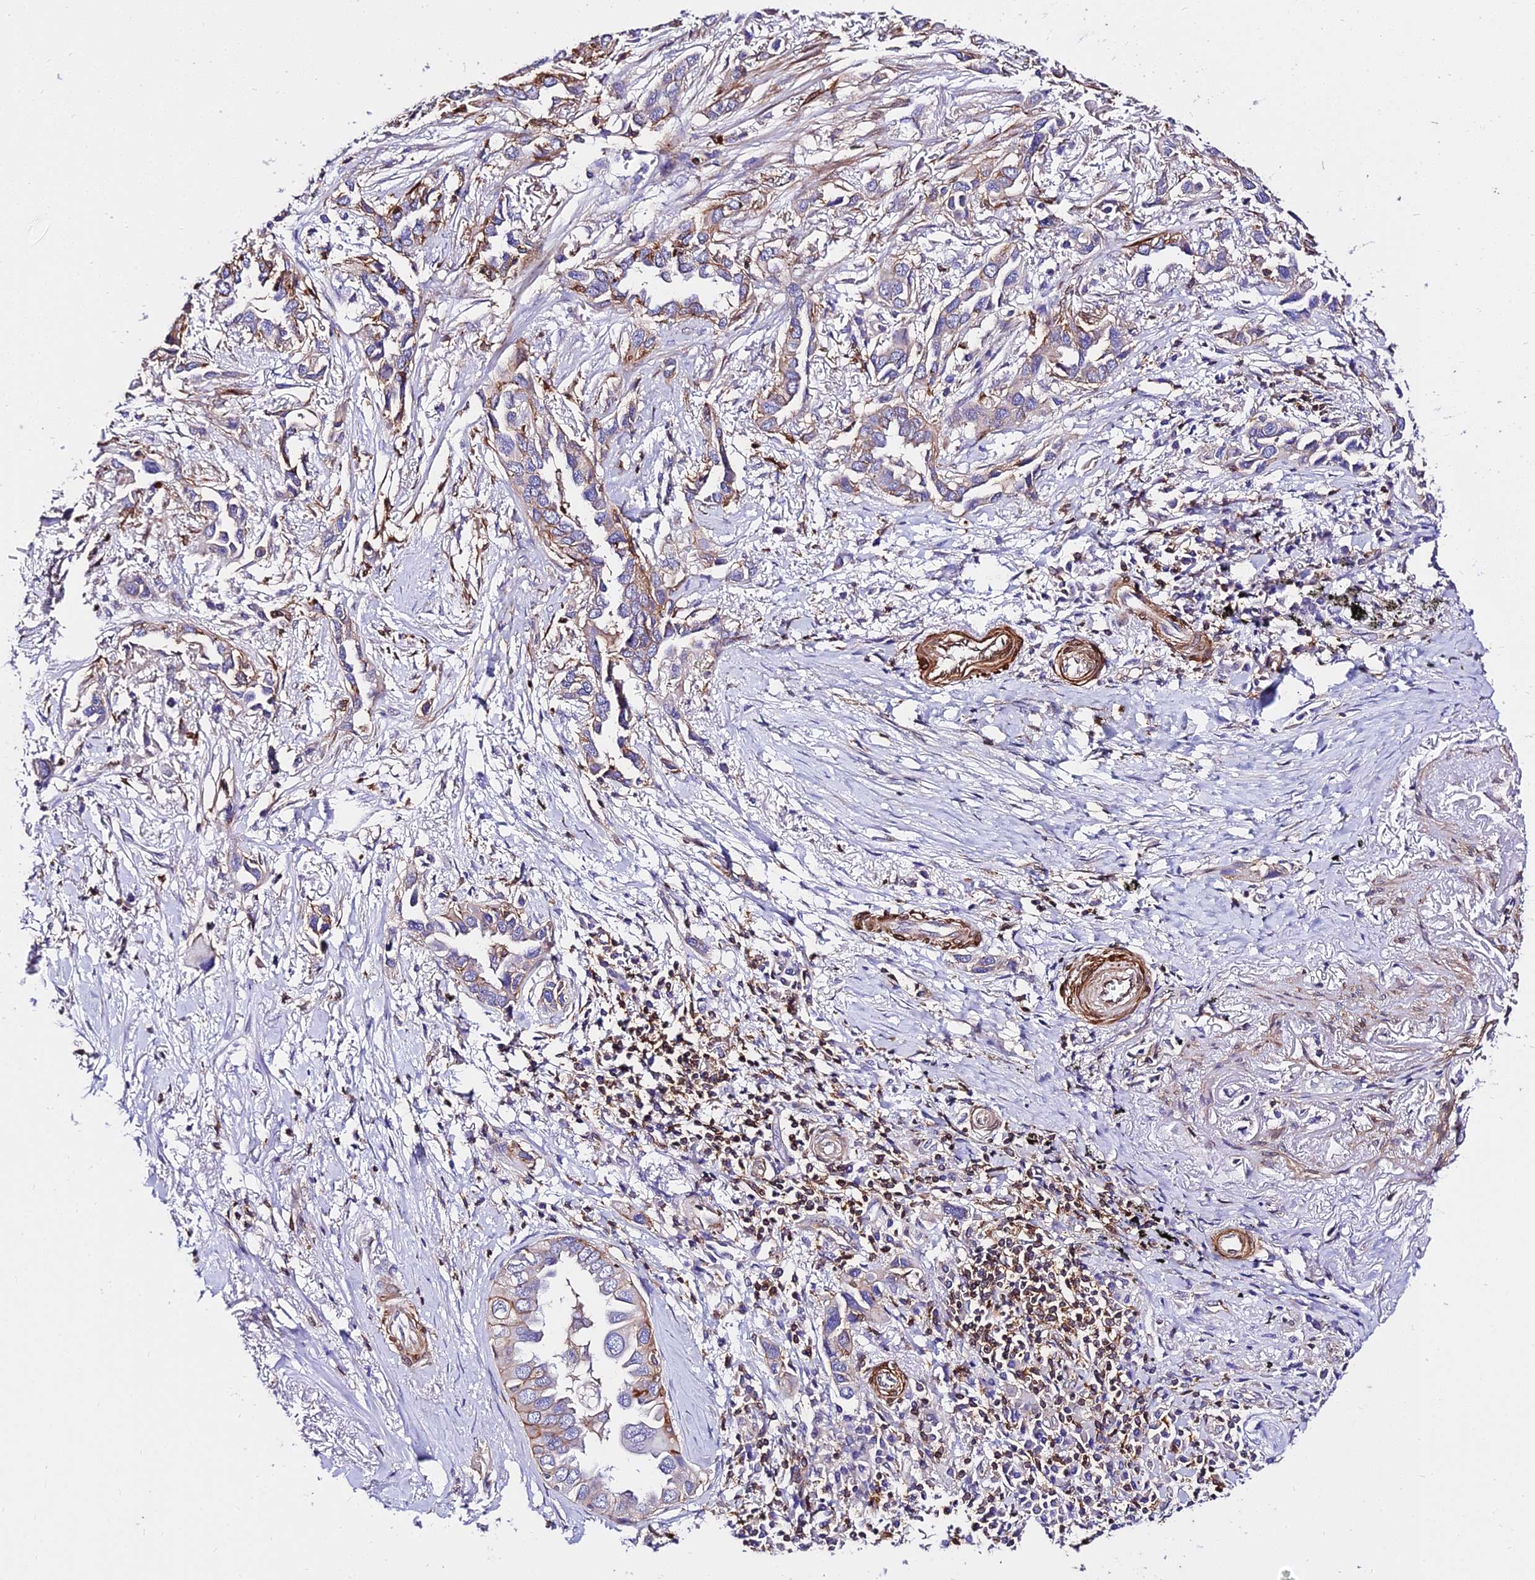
{"staining": {"intensity": "moderate", "quantity": "25%-75%", "location": "cytoplasmic/membranous"}, "tissue": "lung cancer", "cell_type": "Tumor cells", "image_type": "cancer", "snomed": [{"axis": "morphology", "description": "Adenocarcinoma, NOS"}, {"axis": "topography", "description": "Lung"}], "caption": "This image exhibits immunohistochemistry (IHC) staining of lung cancer (adenocarcinoma), with medium moderate cytoplasmic/membranous positivity in approximately 25%-75% of tumor cells.", "gene": "CSRP1", "patient": {"sex": "female", "age": 76}}